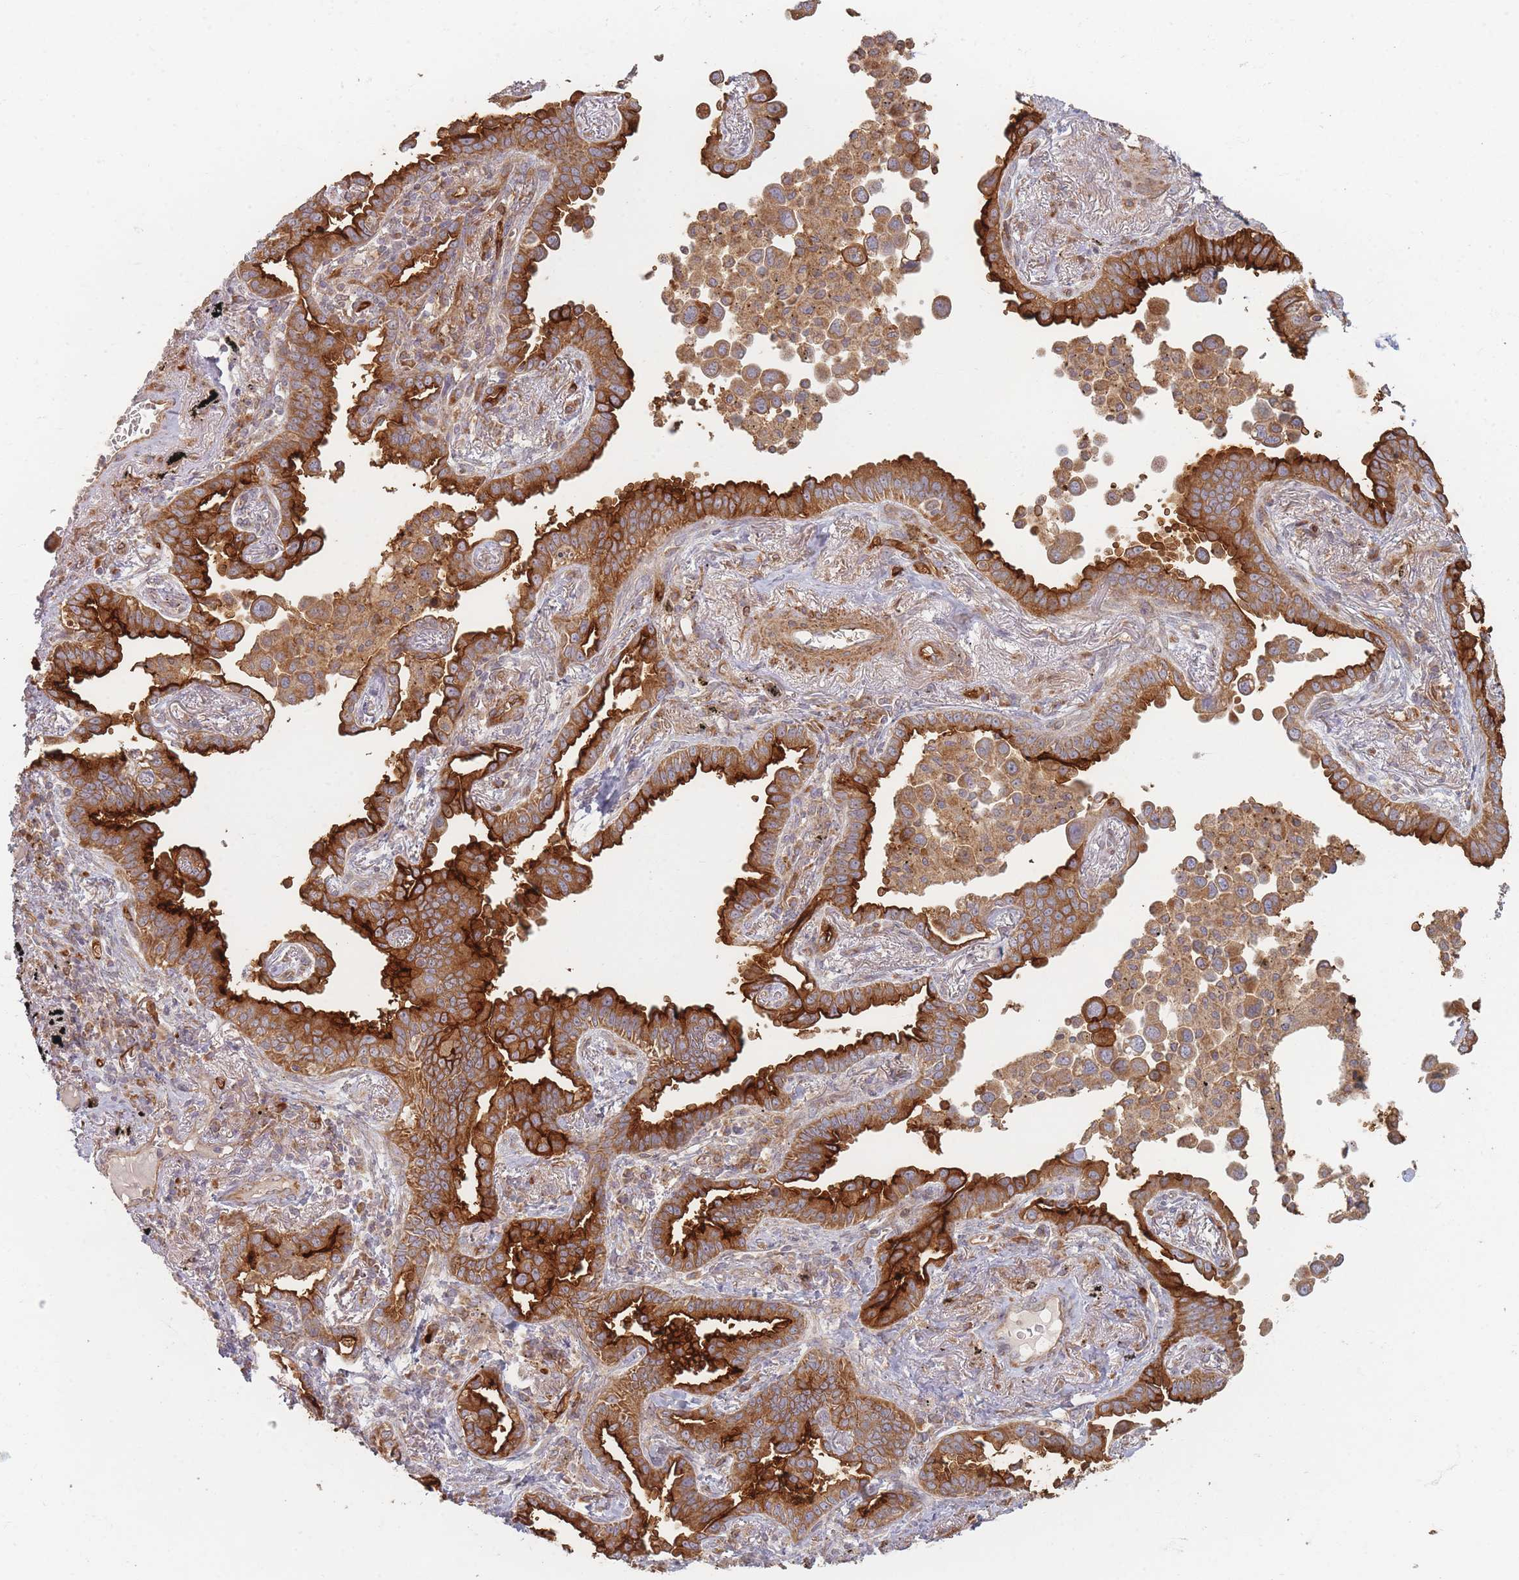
{"staining": {"intensity": "strong", "quantity": ">75%", "location": "cytoplasmic/membranous"}, "tissue": "lung cancer", "cell_type": "Tumor cells", "image_type": "cancer", "snomed": [{"axis": "morphology", "description": "Adenocarcinoma, NOS"}, {"axis": "topography", "description": "Lung"}], "caption": "Immunohistochemical staining of lung cancer (adenocarcinoma) displays high levels of strong cytoplasmic/membranous staining in approximately >75% of tumor cells. Immunohistochemistry (ihc) stains the protein in brown and the nuclei are stained blue.", "gene": "MRPS6", "patient": {"sex": "male", "age": 67}}